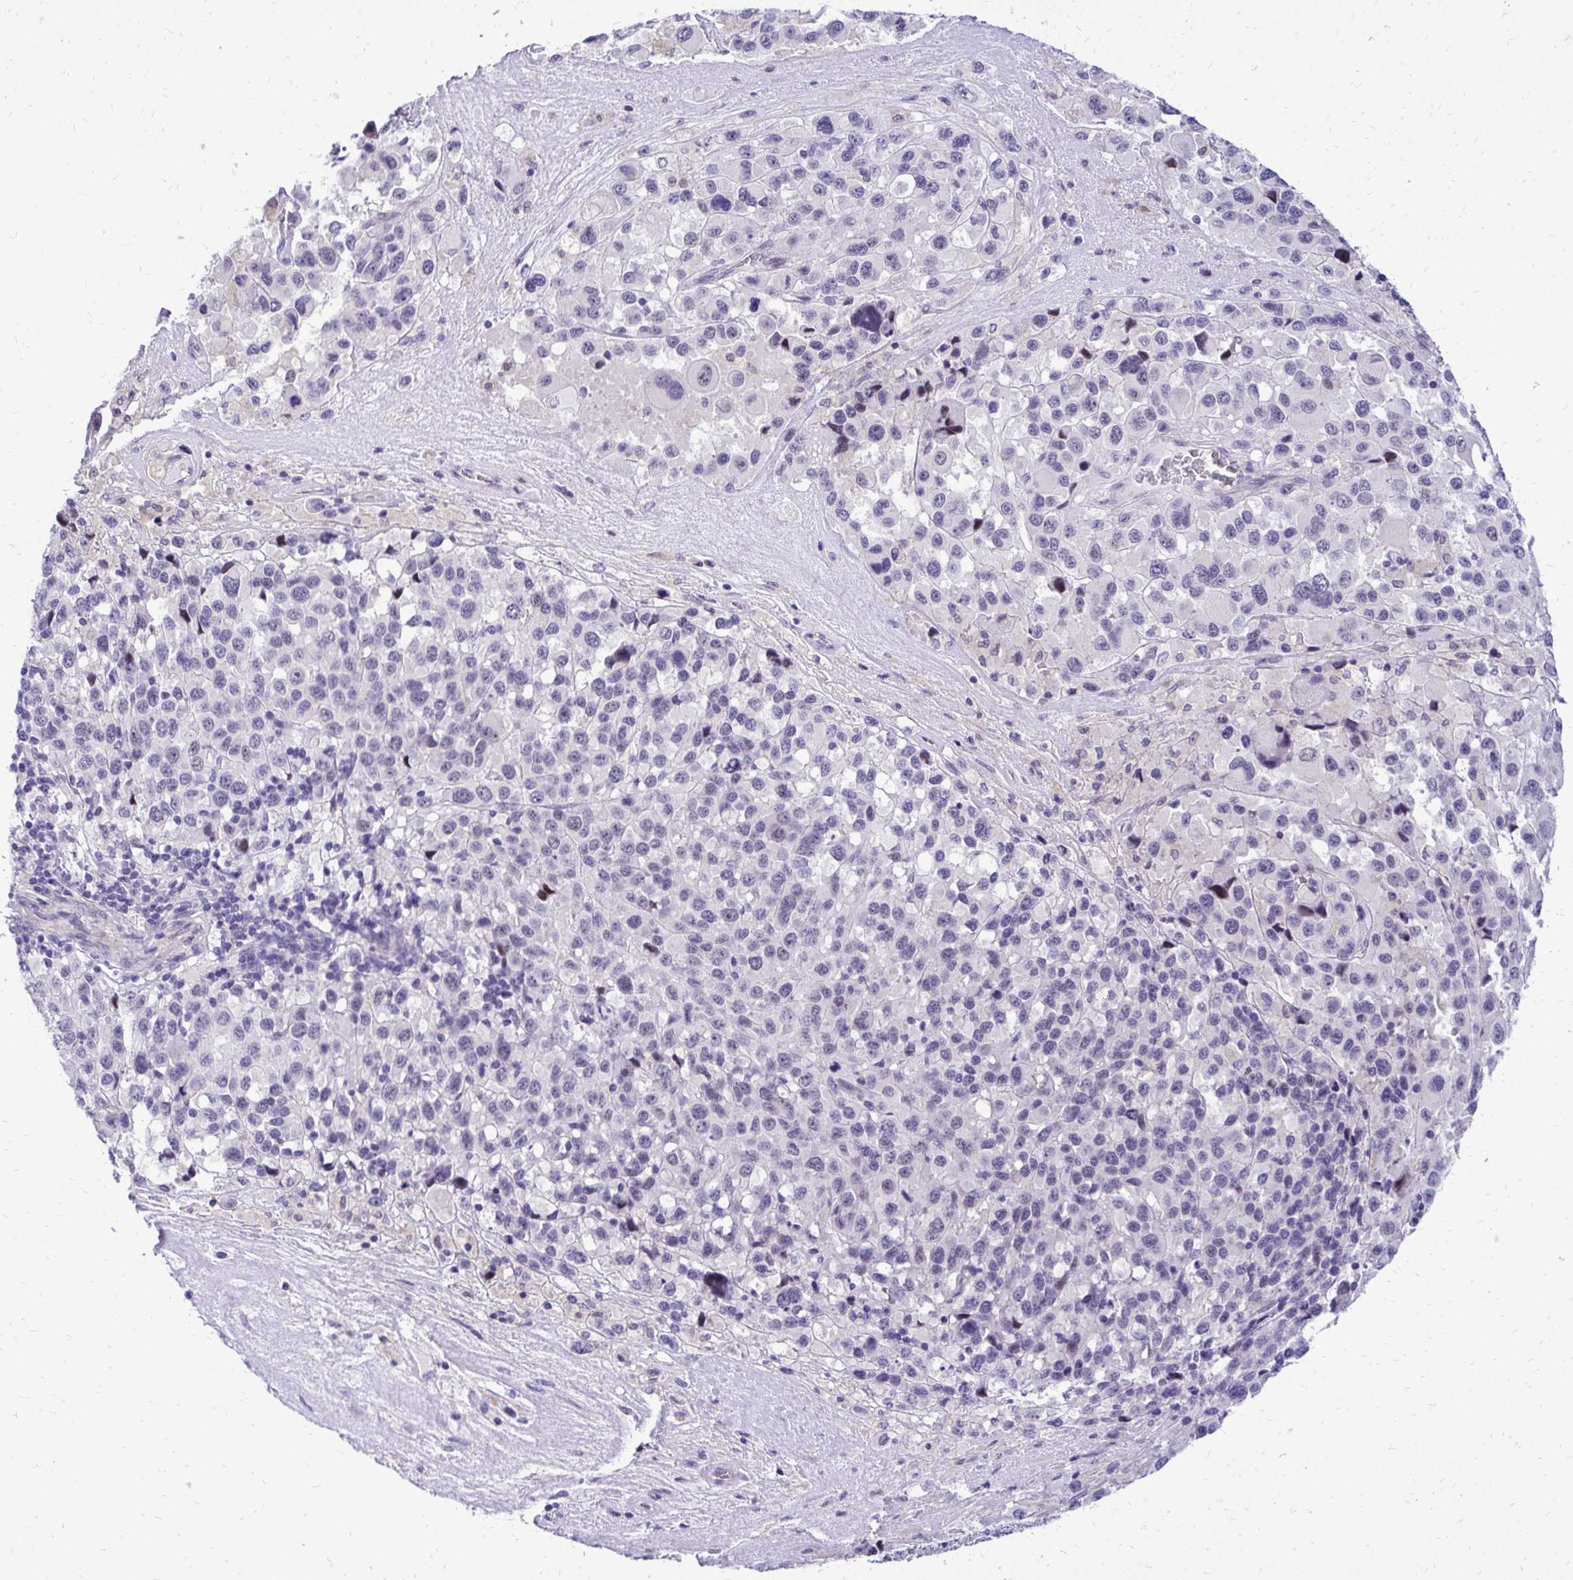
{"staining": {"intensity": "negative", "quantity": "none", "location": "none"}, "tissue": "melanoma", "cell_type": "Tumor cells", "image_type": "cancer", "snomed": [{"axis": "morphology", "description": "Malignant melanoma, Metastatic site"}, {"axis": "topography", "description": "Lymph node"}], "caption": "Melanoma stained for a protein using IHC displays no staining tumor cells.", "gene": "ZSWIM9", "patient": {"sex": "female", "age": 65}}